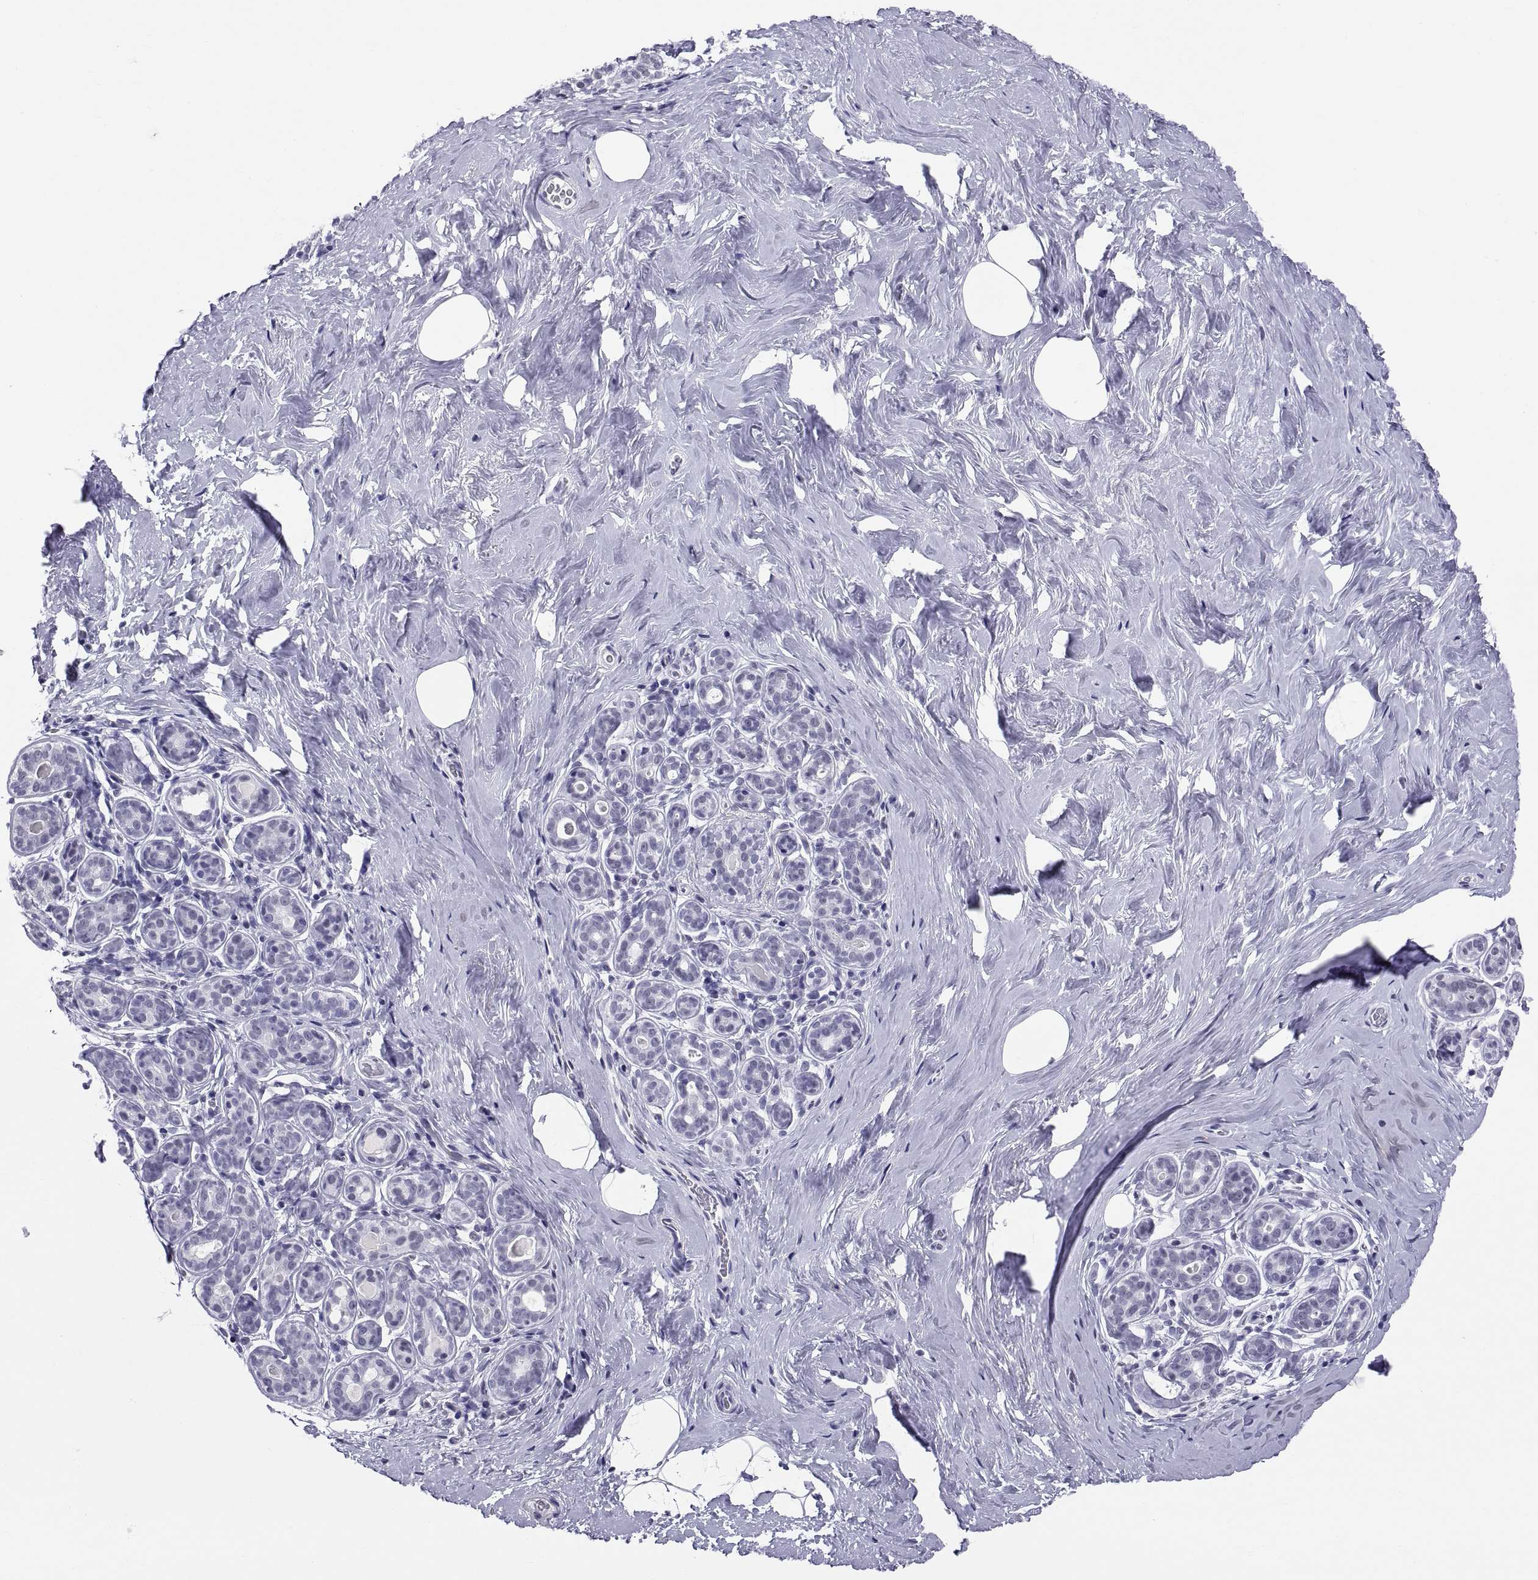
{"staining": {"intensity": "negative", "quantity": "none", "location": "none"}, "tissue": "breast", "cell_type": "Adipocytes", "image_type": "normal", "snomed": [{"axis": "morphology", "description": "Normal tissue, NOS"}, {"axis": "topography", "description": "Skin"}, {"axis": "topography", "description": "Breast"}], "caption": "Adipocytes show no significant staining in unremarkable breast.", "gene": "NEUROD6", "patient": {"sex": "female", "age": 43}}